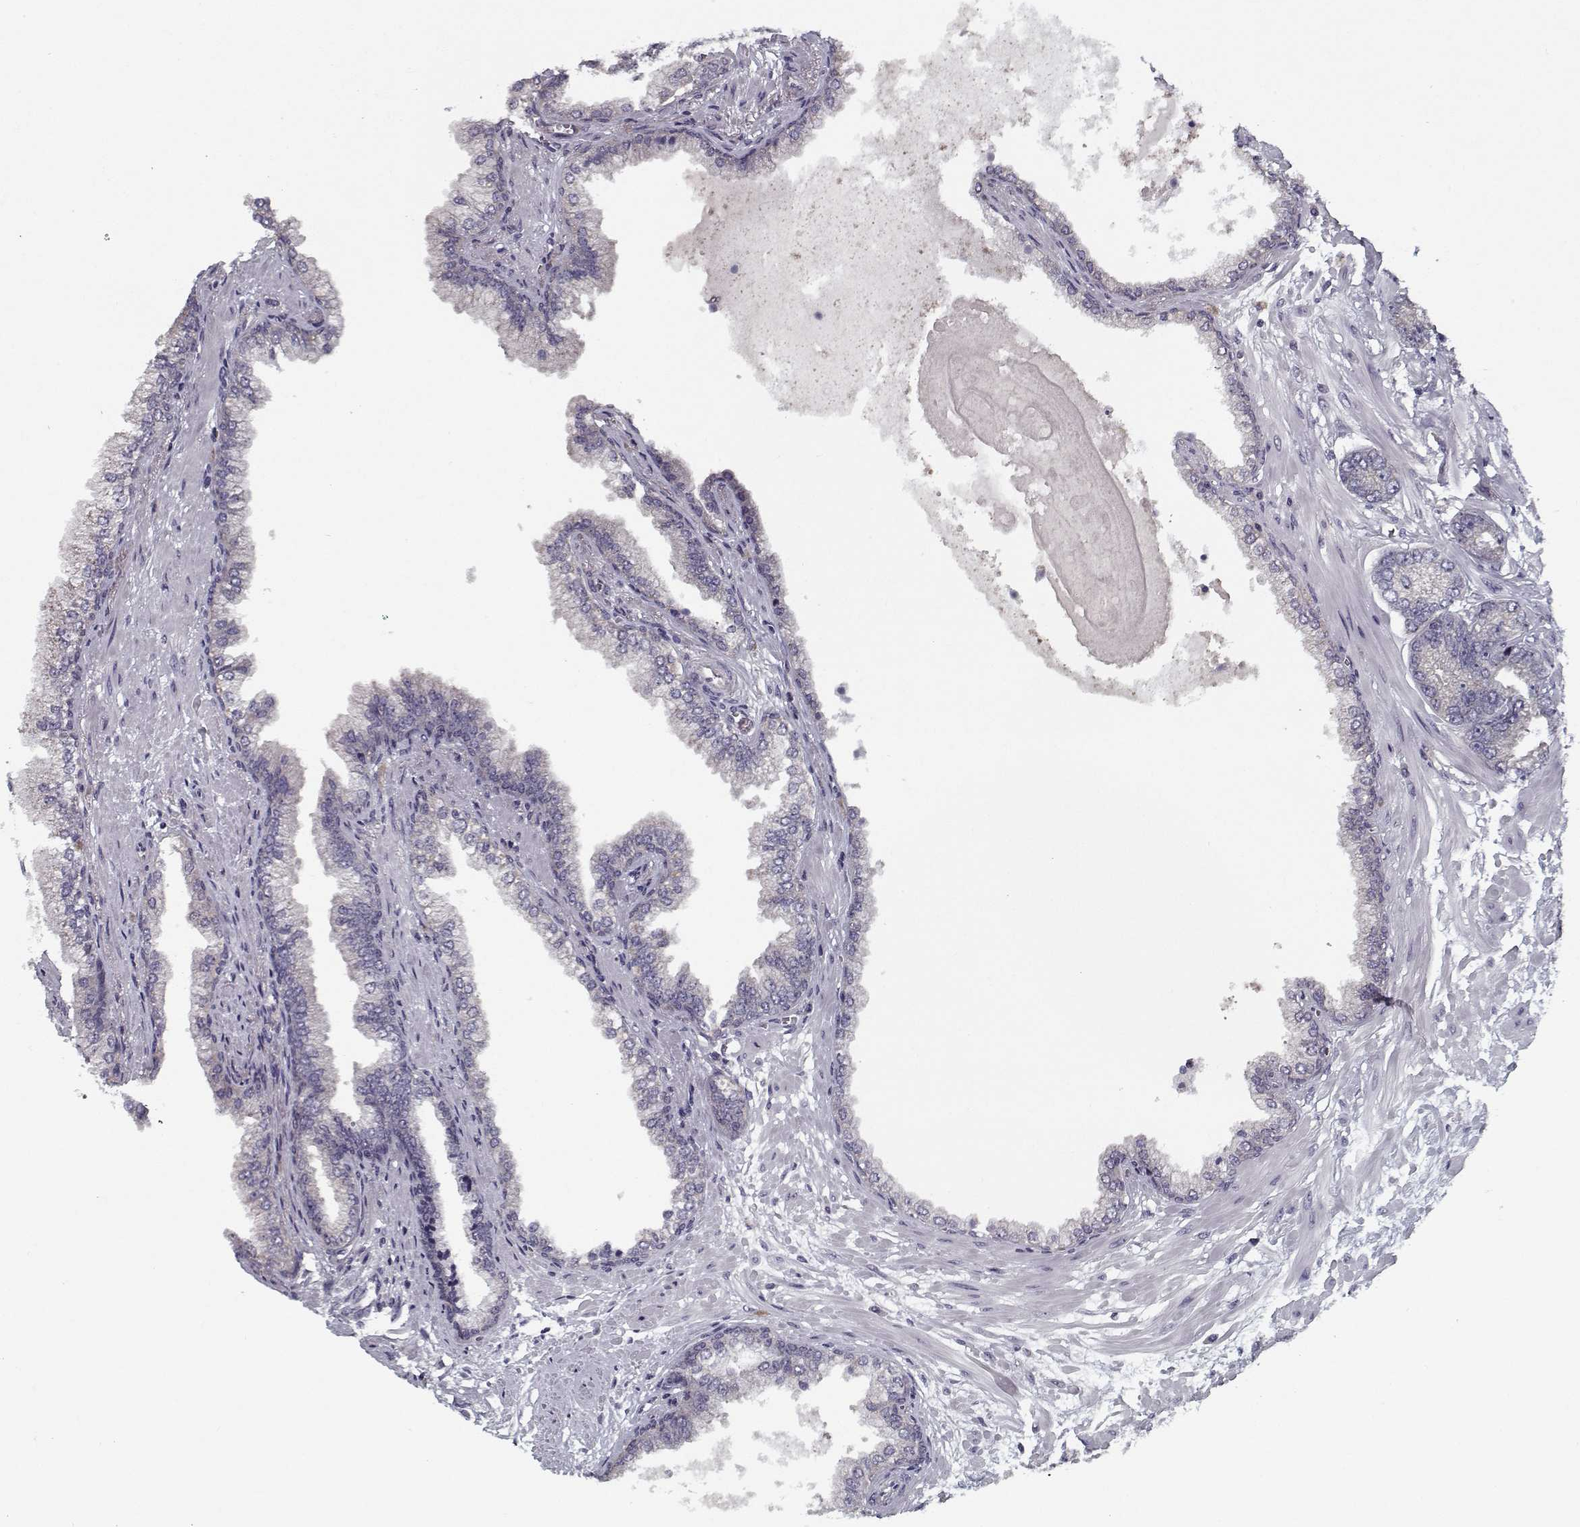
{"staining": {"intensity": "negative", "quantity": "none", "location": "none"}, "tissue": "prostate cancer", "cell_type": "Tumor cells", "image_type": "cancer", "snomed": [{"axis": "morphology", "description": "Adenocarcinoma, Low grade"}, {"axis": "topography", "description": "Prostate"}], "caption": "Immunohistochemistry image of neoplastic tissue: human prostate cancer (low-grade adenocarcinoma) stained with DAB (3,3'-diaminobenzidine) reveals no significant protein positivity in tumor cells. (DAB (3,3'-diaminobenzidine) IHC, high magnification).", "gene": "TESPA1", "patient": {"sex": "male", "age": 64}}